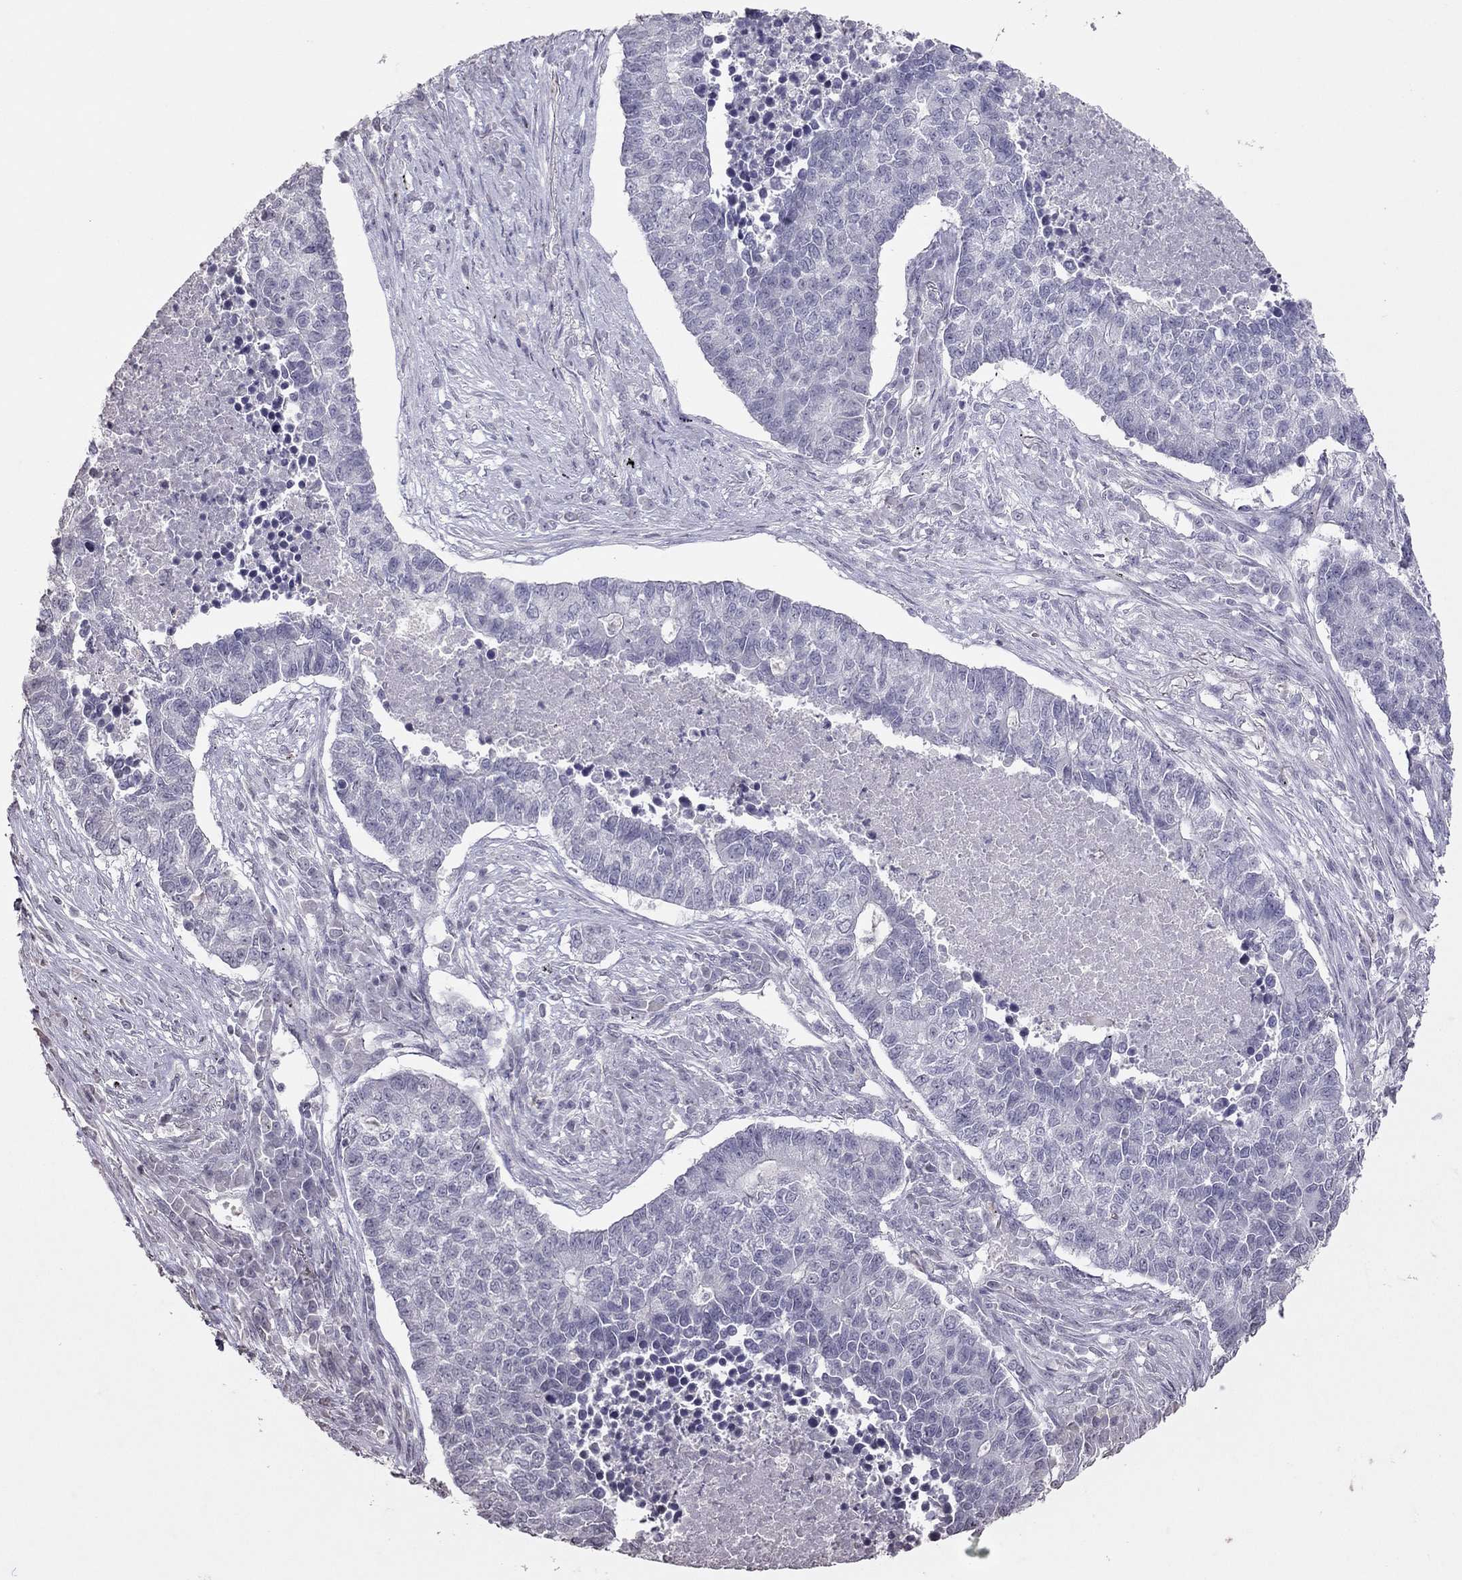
{"staining": {"intensity": "negative", "quantity": "none", "location": "none"}, "tissue": "lung cancer", "cell_type": "Tumor cells", "image_type": "cancer", "snomed": [{"axis": "morphology", "description": "Adenocarcinoma, NOS"}, {"axis": "topography", "description": "Lung"}], "caption": "This histopathology image is of adenocarcinoma (lung) stained with immunohistochemistry to label a protein in brown with the nuclei are counter-stained blue. There is no positivity in tumor cells. (Immunohistochemistry, brightfield microscopy, high magnification).", "gene": "TSHB", "patient": {"sex": "male", "age": 57}}